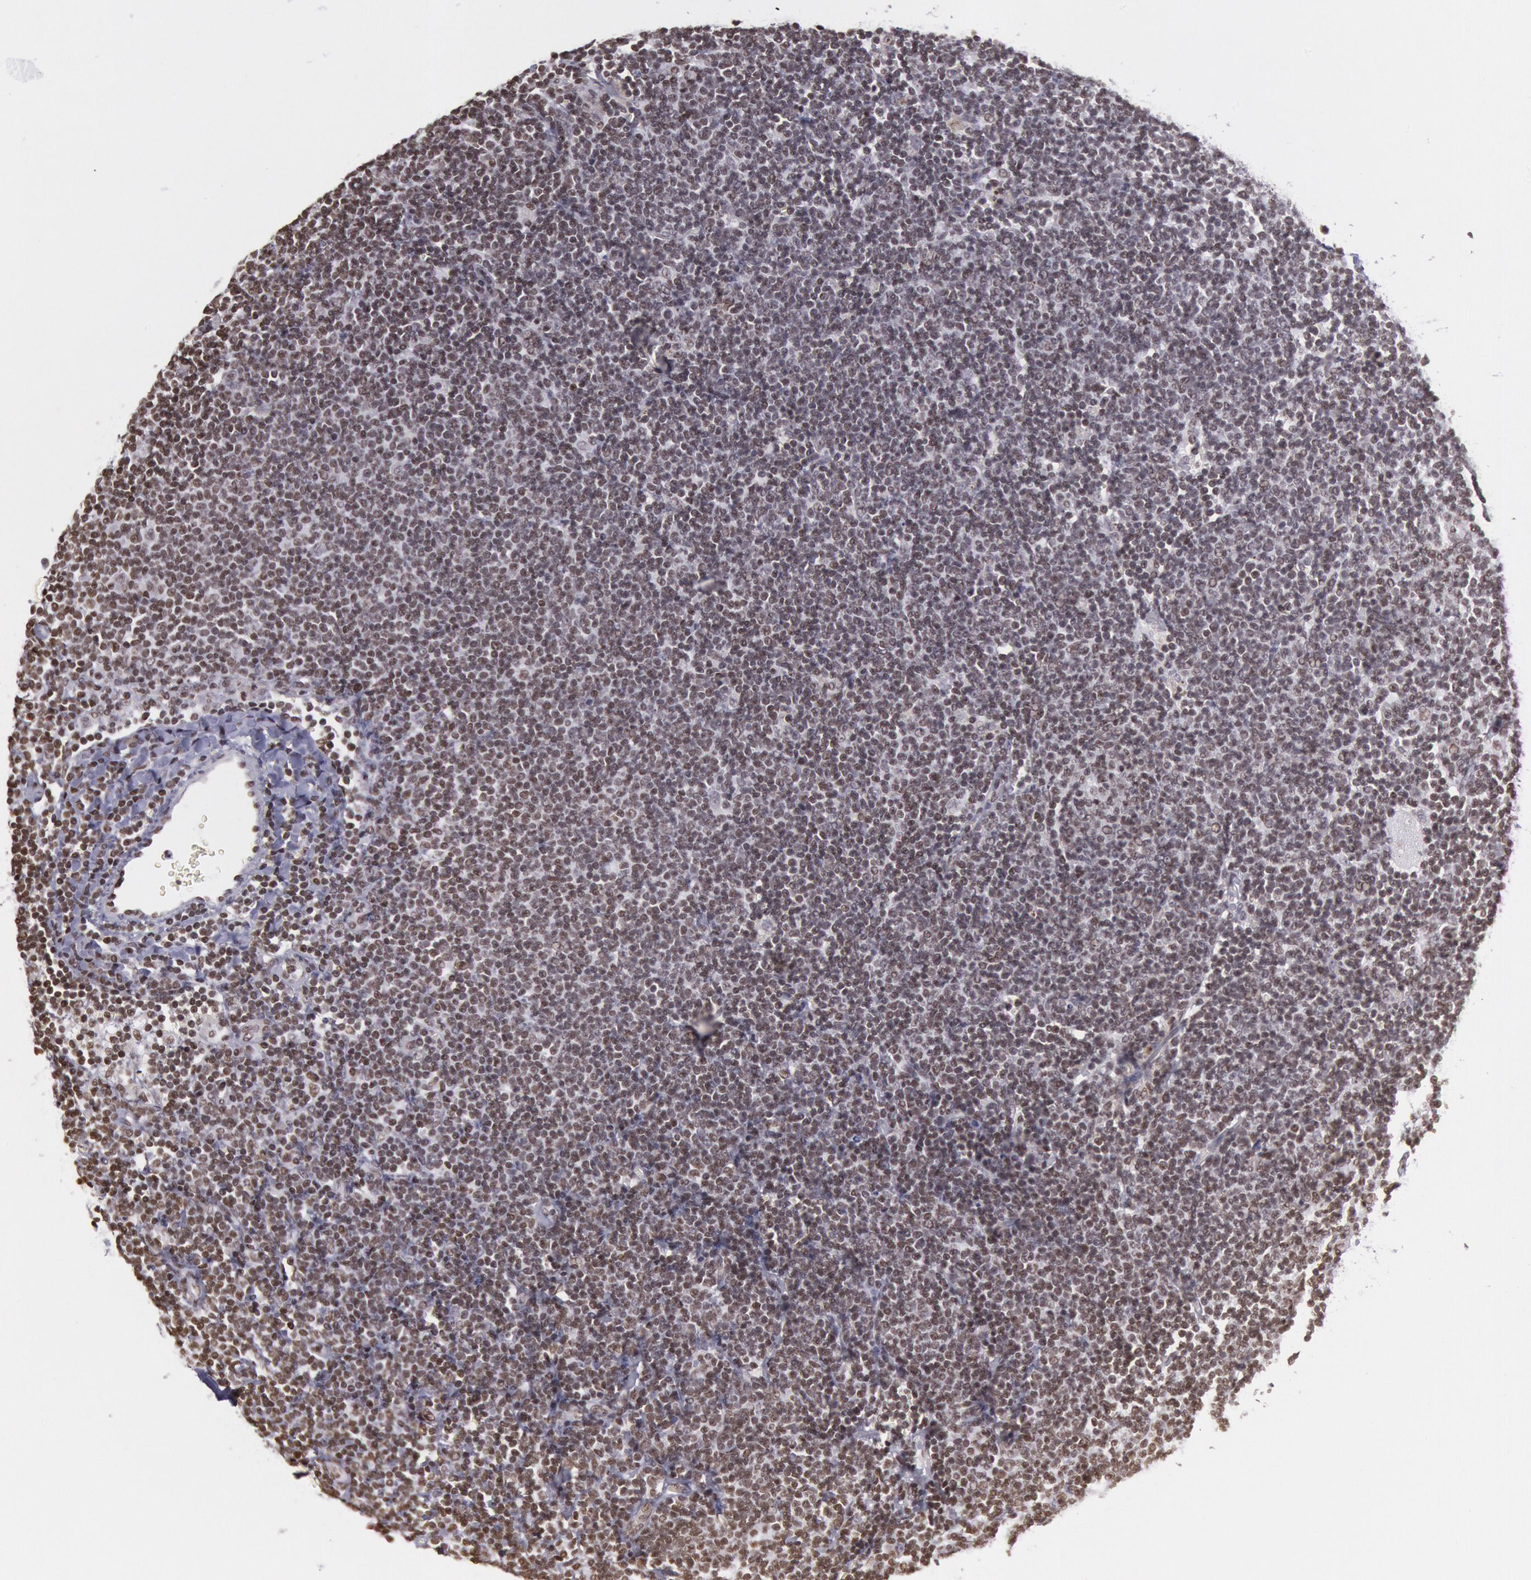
{"staining": {"intensity": "strong", "quantity": ">75%", "location": "nuclear"}, "tissue": "lymphoma", "cell_type": "Tumor cells", "image_type": "cancer", "snomed": [{"axis": "morphology", "description": "Malignant lymphoma, non-Hodgkin's type, Low grade"}, {"axis": "topography", "description": "Lymph node"}], "caption": "Low-grade malignant lymphoma, non-Hodgkin's type tissue exhibits strong nuclear expression in about >75% of tumor cells, visualized by immunohistochemistry. (brown staining indicates protein expression, while blue staining denotes nuclei).", "gene": "NKAP", "patient": {"sex": "male", "age": 65}}